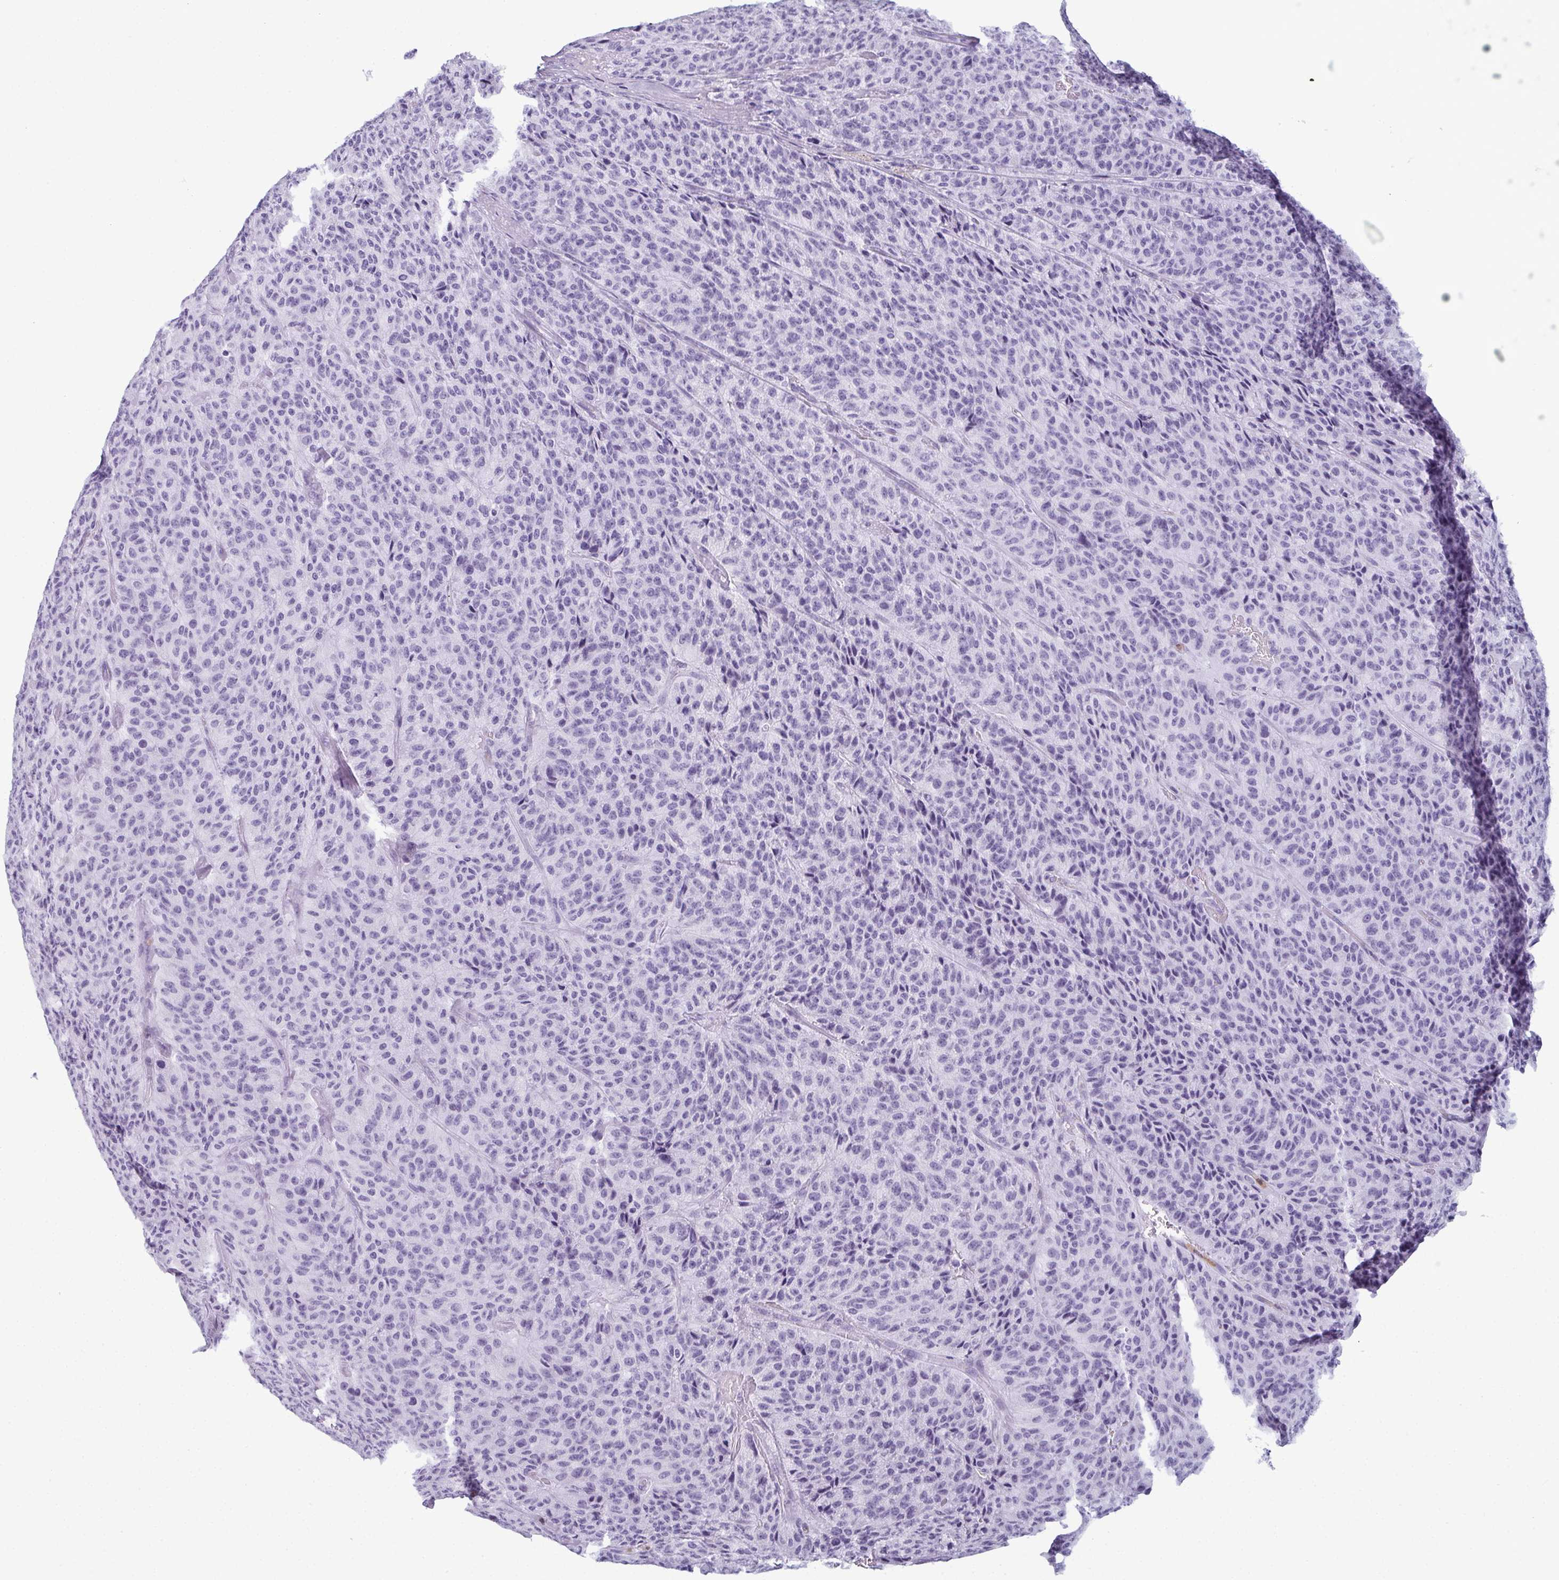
{"staining": {"intensity": "negative", "quantity": "none", "location": "none"}, "tissue": "carcinoid", "cell_type": "Tumor cells", "image_type": "cancer", "snomed": [{"axis": "morphology", "description": "Carcinoid, malignant, NOS"}, {"axis": "topography", "description": "Lung"}], "caption": "A high-resolution histopathology image shows immunohistochemistry staining of carcinoid, which exhibits no significant positivity in tumor cells. (Brightfield microscopy of DAB (3,3'-diaminobenzidine) immunohistochemistry at high magnification).", "gene": "CDA", "patient": {"sex": "male", "age": 71}}